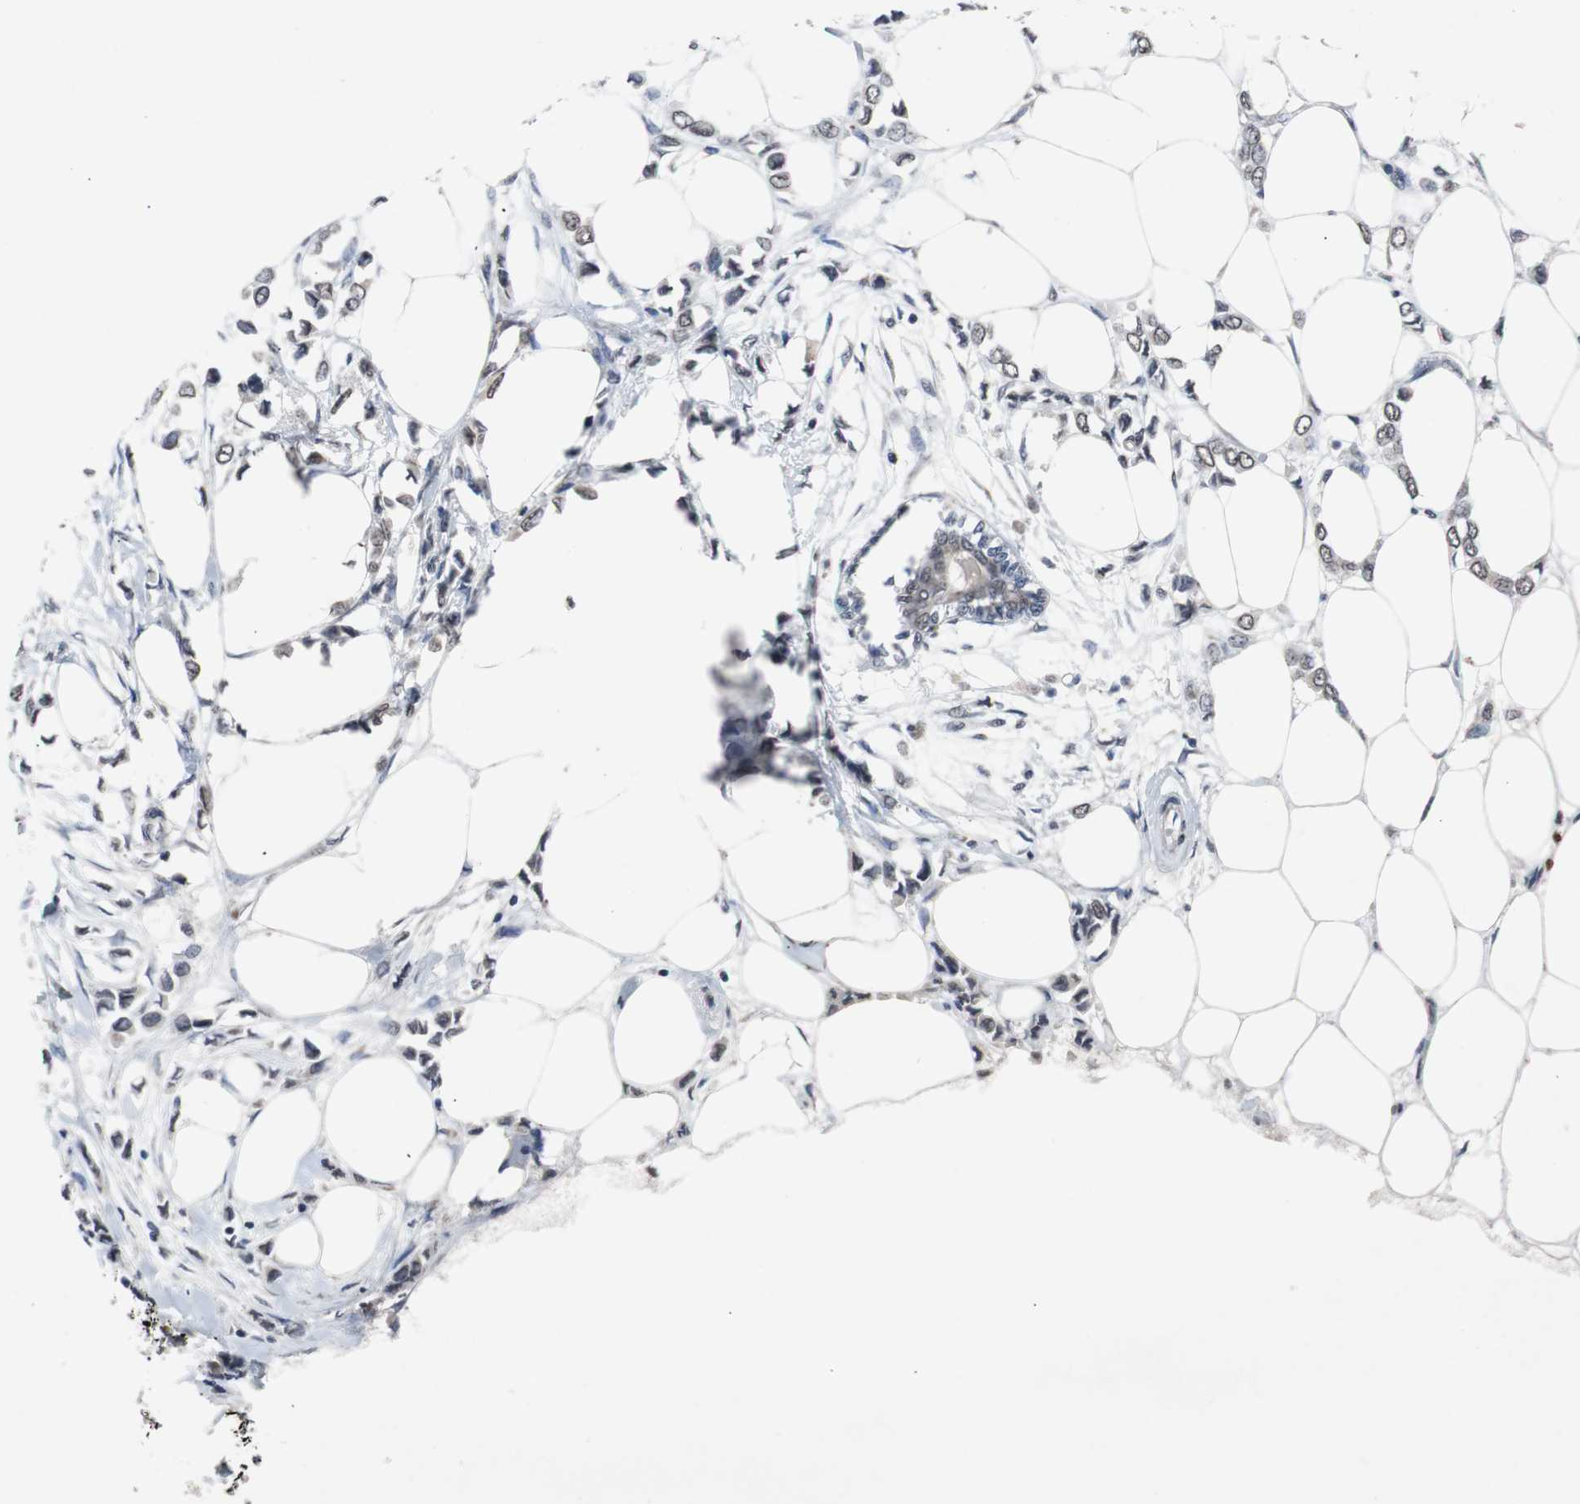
{"staining": {"intensity": "weak", "quantity": ">75%", "location": "nuclear"}, "tissue": "breast cancer", "cell_type": "Tumor cells", "image_type": "cancer", "snomed": [{"axis": "morphology", "description": "Lobular carcinoma"}, {"axis": "topography", "description": "Breast"}], "caption": "Weak nuclear positivity for a protein is seen in about >75% of tumor cells of lobular carcinoma (breast) using immunohistochemistry (IHC).", "gene": "RBM47", "patient": {"sex": "female", "age": 51}}